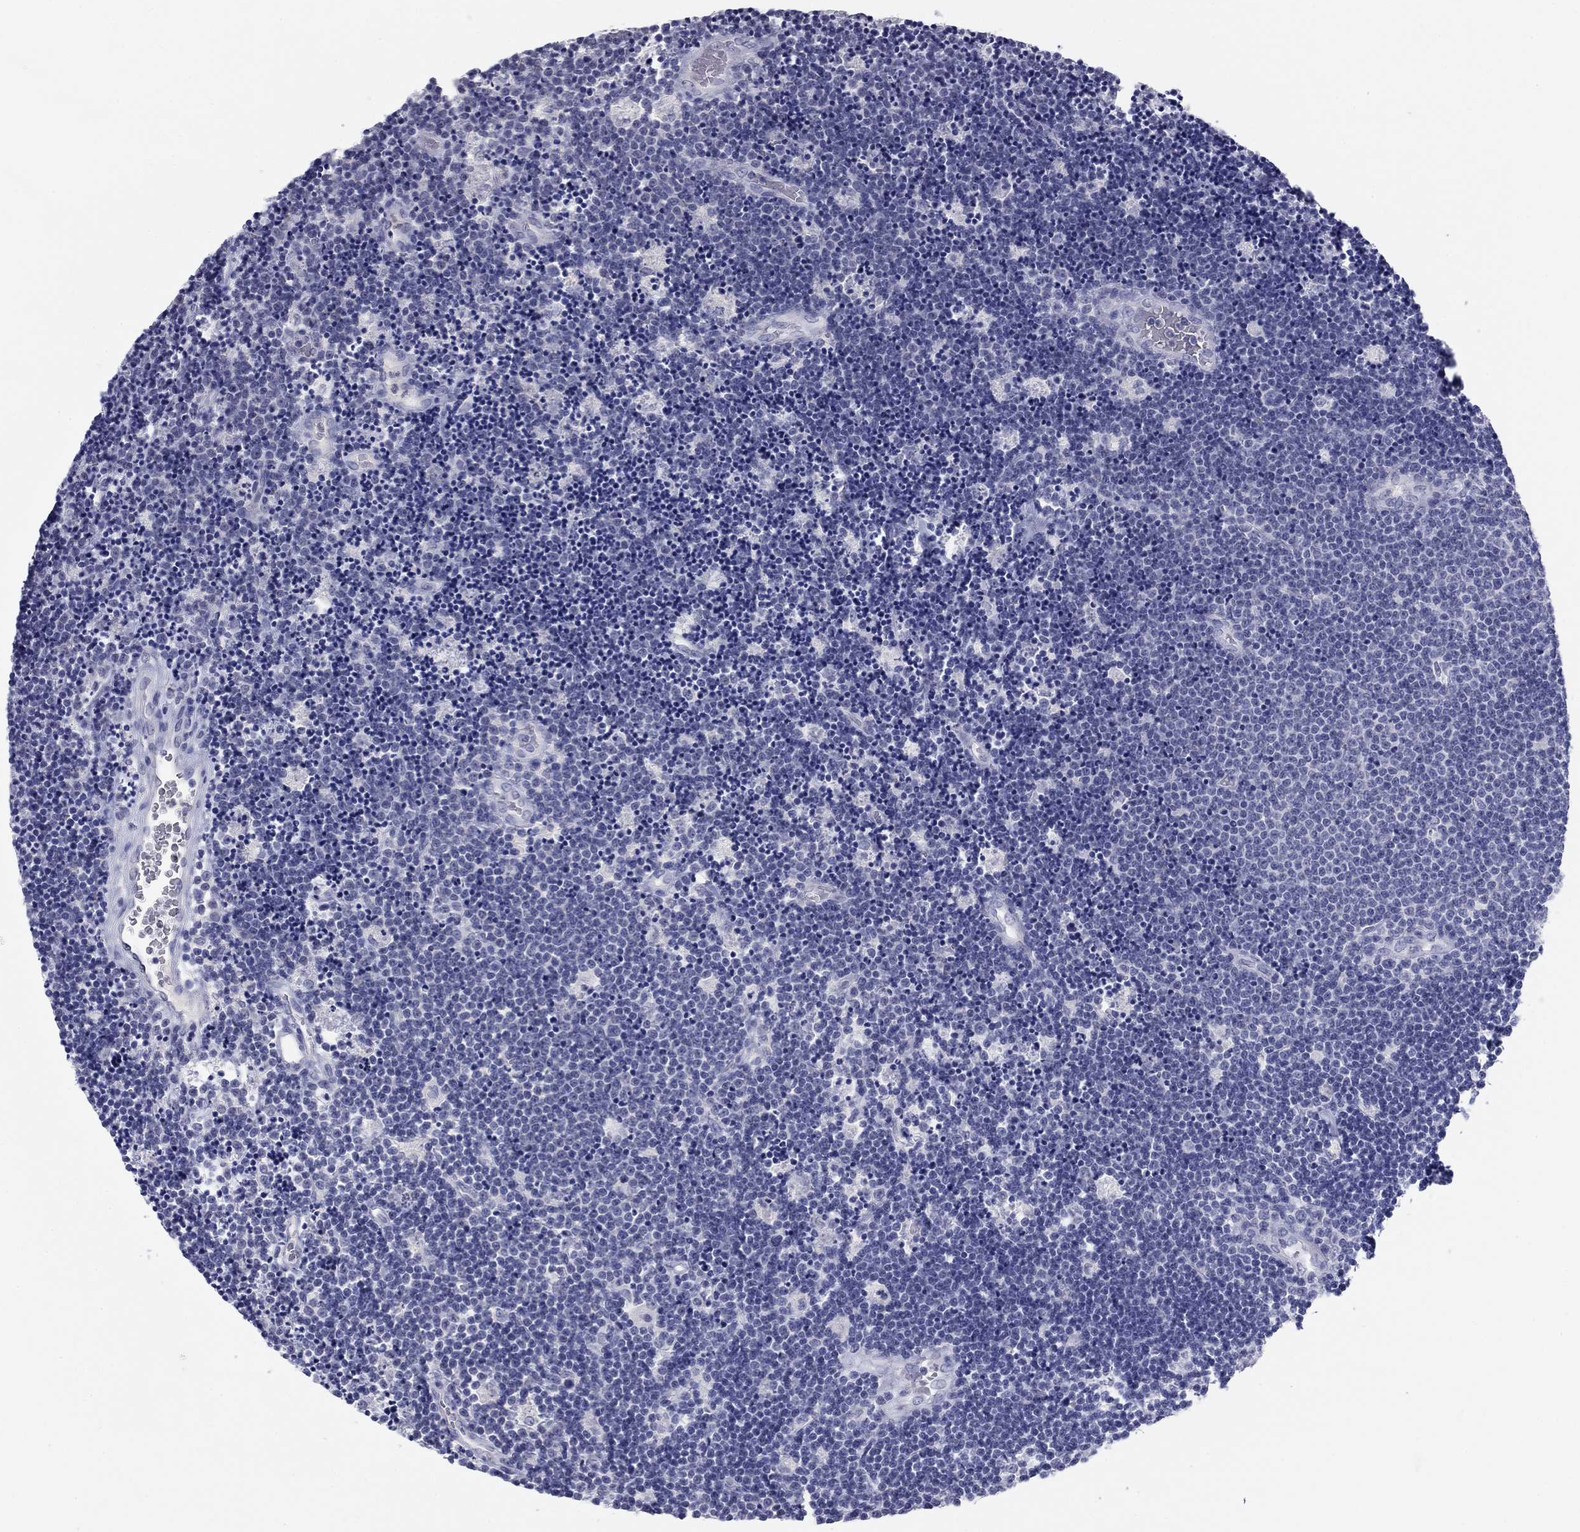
{"staining": {"intensity": "negative", "quantity": "none", "location": "none"}, "tissue": "lymphoma", "cell_type": "Tumor cells", "image_type": "cancer", "snomed": [{"axis": "morphology", "description": "Malignant lymphoma, non-Hodgkin's type, Low grade"}, {"axis": "topography", "description": "Brain"}], "caption": "Immunohistochemistry (IHC) histopathology image of neoplastic tissue: lymphoma stained with DAB (3,3'-diaminobenzidine) shows no significant protein positivity in tumor cells.", "gene": "KRT75", "patient": {"sex": "female", "age": 66}}